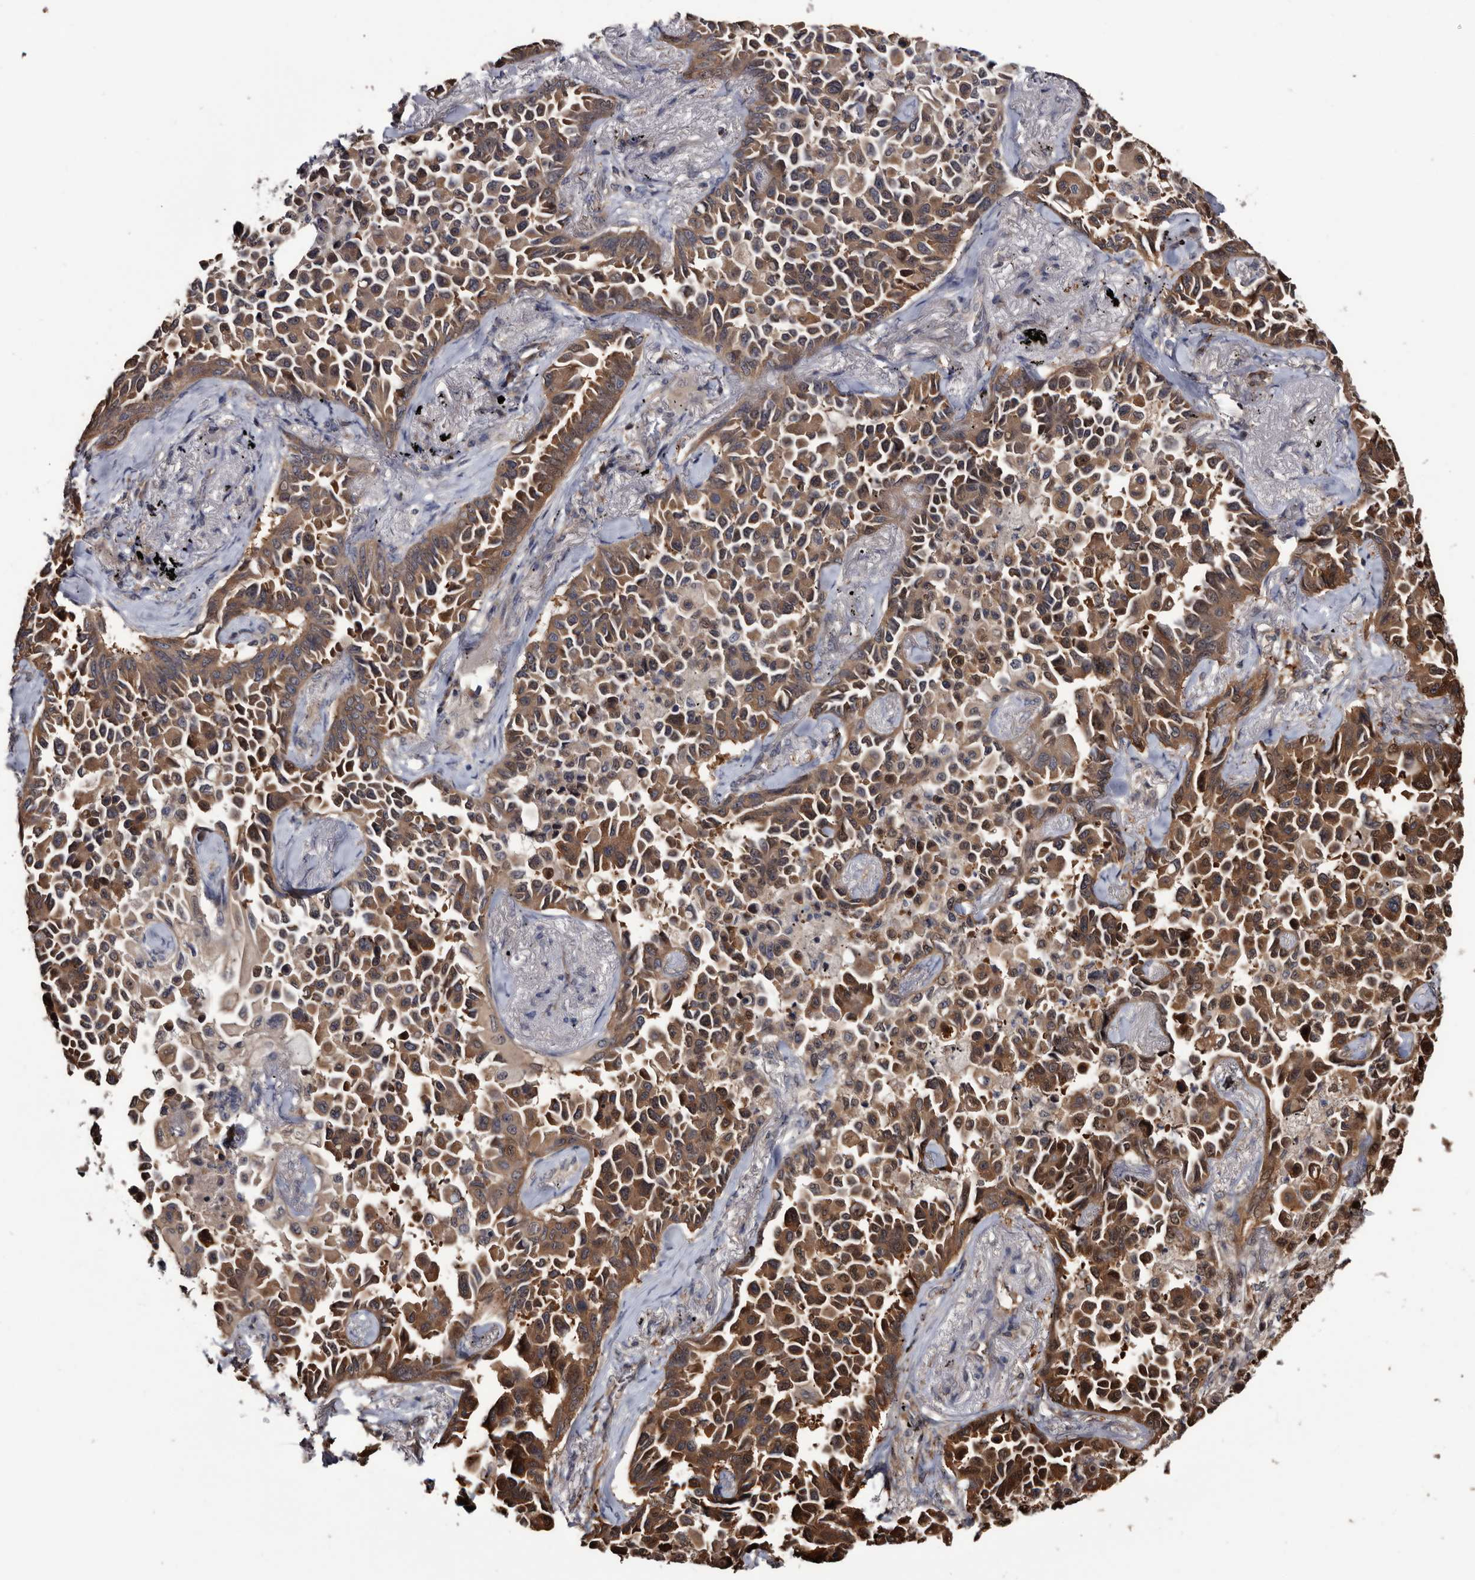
{"staining": {"intensity": "strong", "quantity": ">75%", "location": "cytoplasmic/membranous"}, "tissue": "lung cancer", "cell_type": "Tumor cells", "image_type": "cancer", "snomed": [{"axis": "morphology", "description": "Adenocarcinoma, NOS"}, {"axis": "topography", "description": "Lung"}], "caption": "High-magnification brightfield microscopy of adenocarcinoma (lung) stained with DAB (brown) and counterstained with hematoxylin (blue). tumor cells exhibit strong cytoplasmic/membranous staining is identified in approximately>75% of cells.", "gene": "TTI2", "patient": {"sex": "female", "age": 67}}